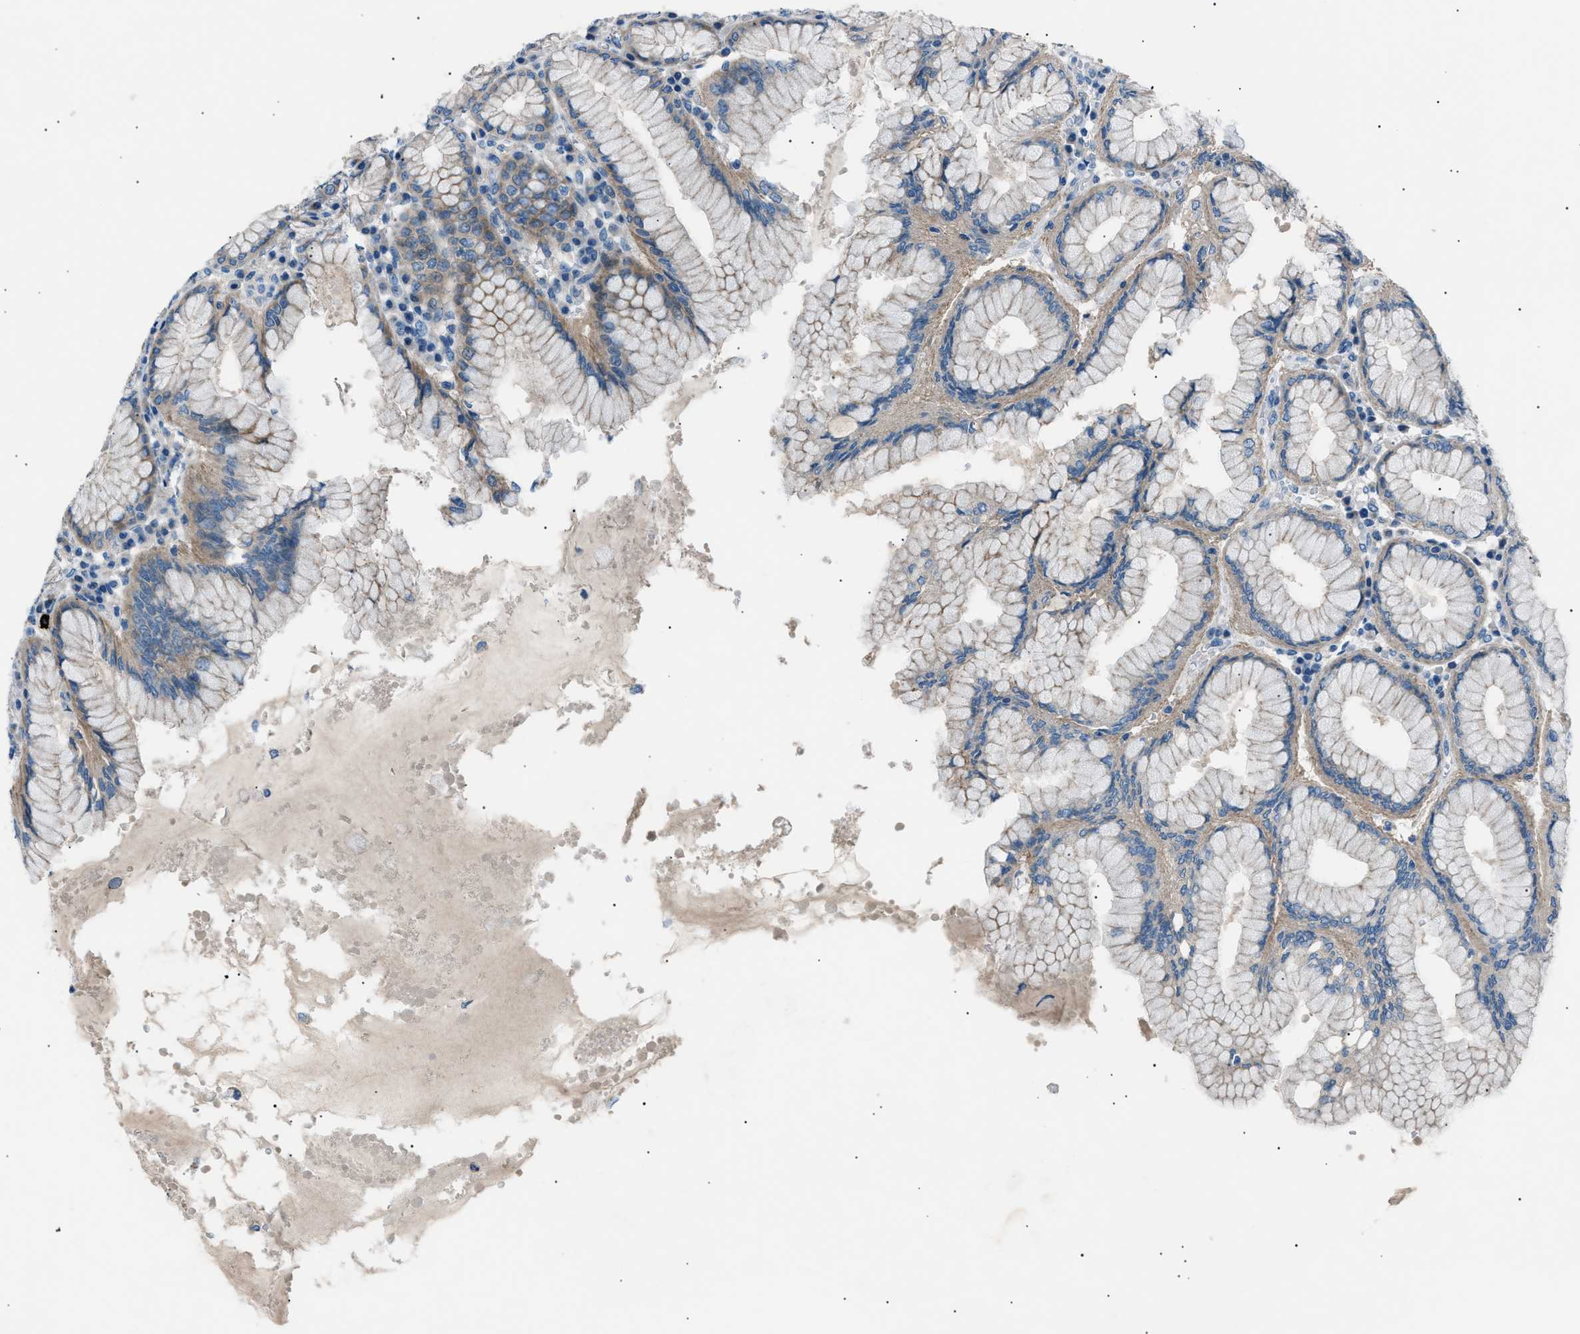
{"staining": {"intensity": "moderate", "quantity": "25%-75%", "location": "cytoplasmic/membranous"}, "tissue": "stomach", "cell_type": "Glandular cells", "image_type": "normal", "snomed": [{"axis": "morphology", "description": "Normal tissue, NOS"}, {"axis": "topography", "description": "Stomach"}, {"axis": "topography", "description": "Stomach, lower"}], "caption": "Moderate cytoplasmic/membranous staining is identified in approximately 25%-75% of glandular cells in benign stomach. (DAB (3,3'-diaminobenzidine) = brown stain, brightfield microscopy at high magnification).", "gene": "LRRC37B", "patient": {"sex": "female", "age": 56}}